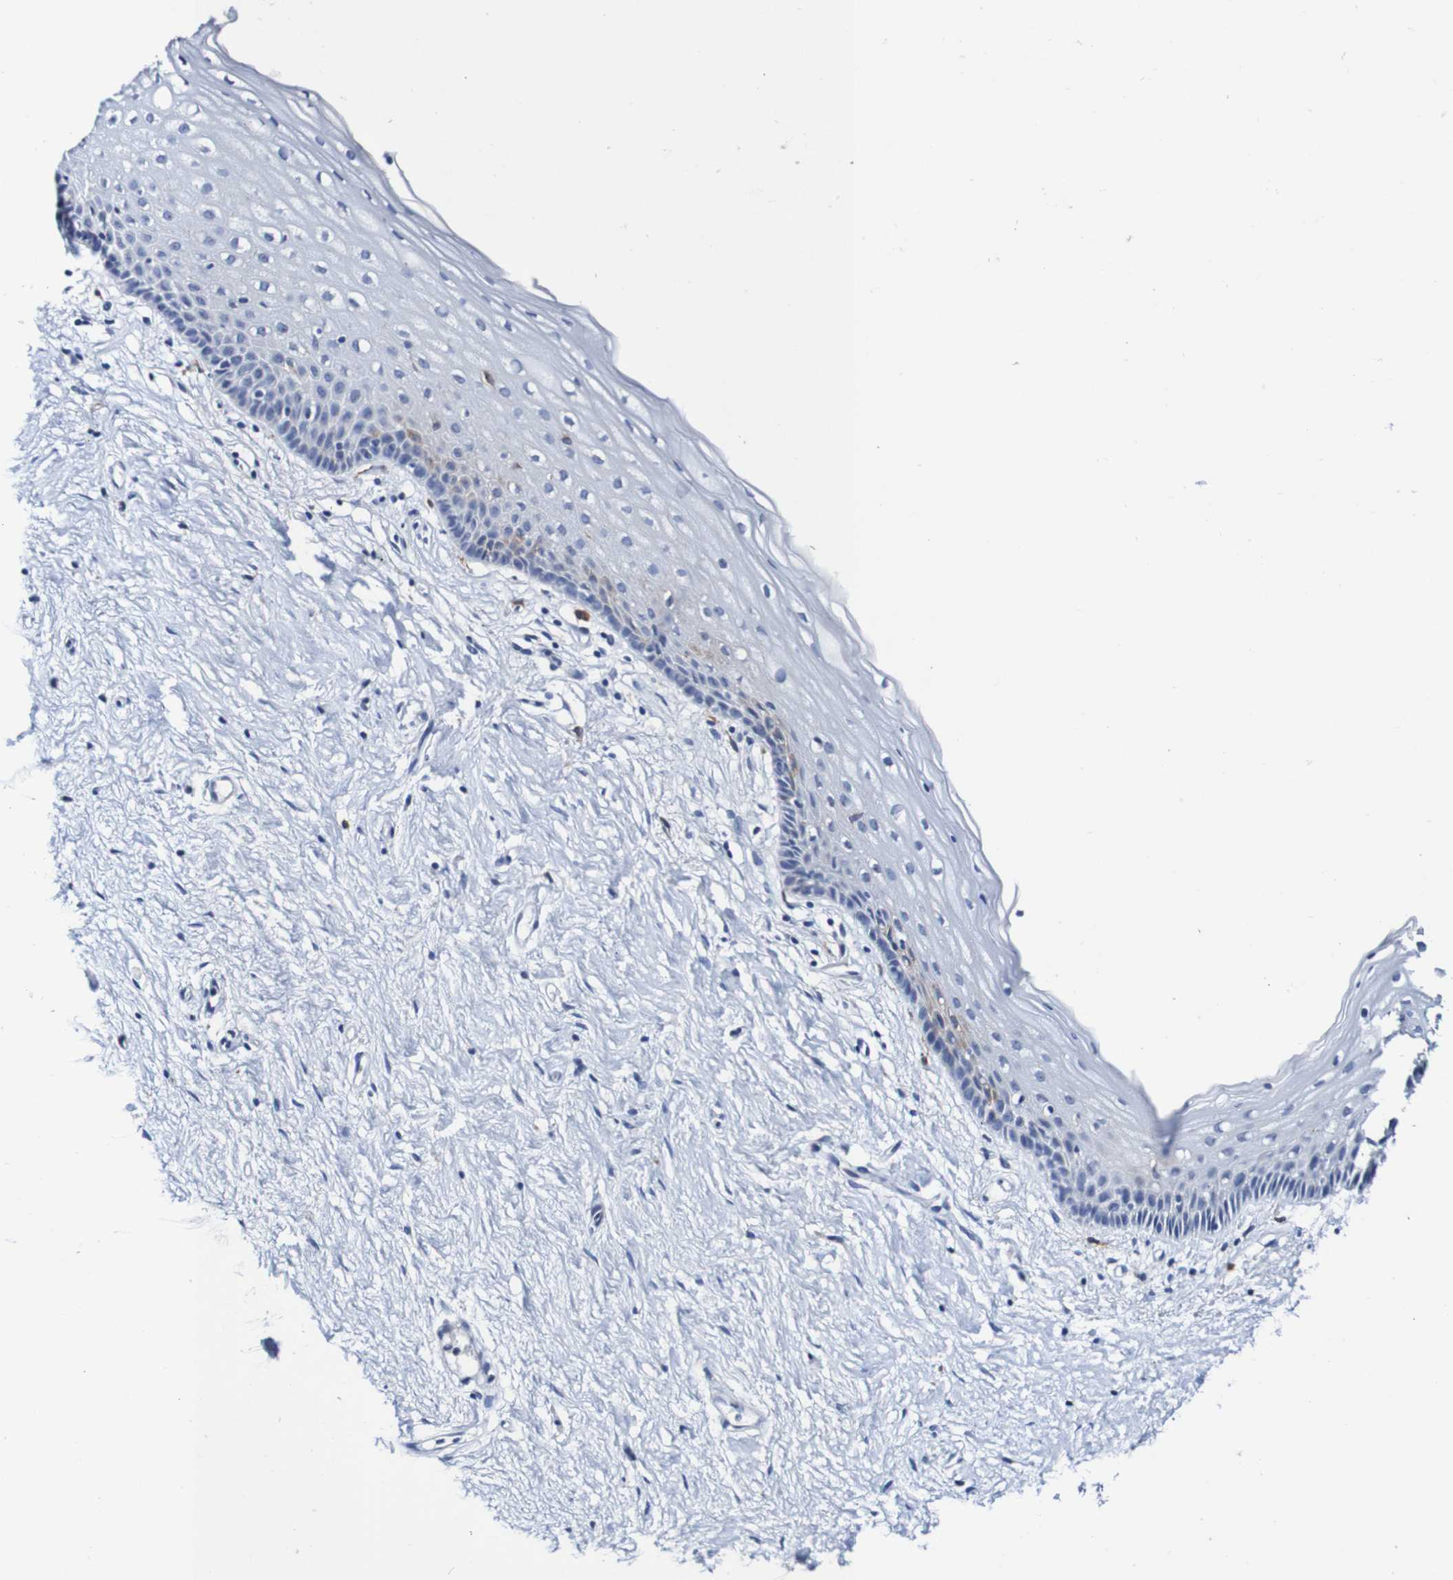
{"staining": {"intensity": "negative", "quantity": "none", "location": "none"}, "tissue": "vagina", "cell_type": "Squamous epithelial cells", "image_type": "normal", "snomed": [{"axis": "morphology", "description": "Normal tissue, NOS"}, {"axis": "topography", "description": "Vagina"}], "caption": "A high-resolution photomicrograph shows immunohistochemistry staining of normal vagina, which demonstrates no significant expression in squamous epithelial cells.", "gene": "SEZ6", "patient": {"sex": "female", "age": 44}}